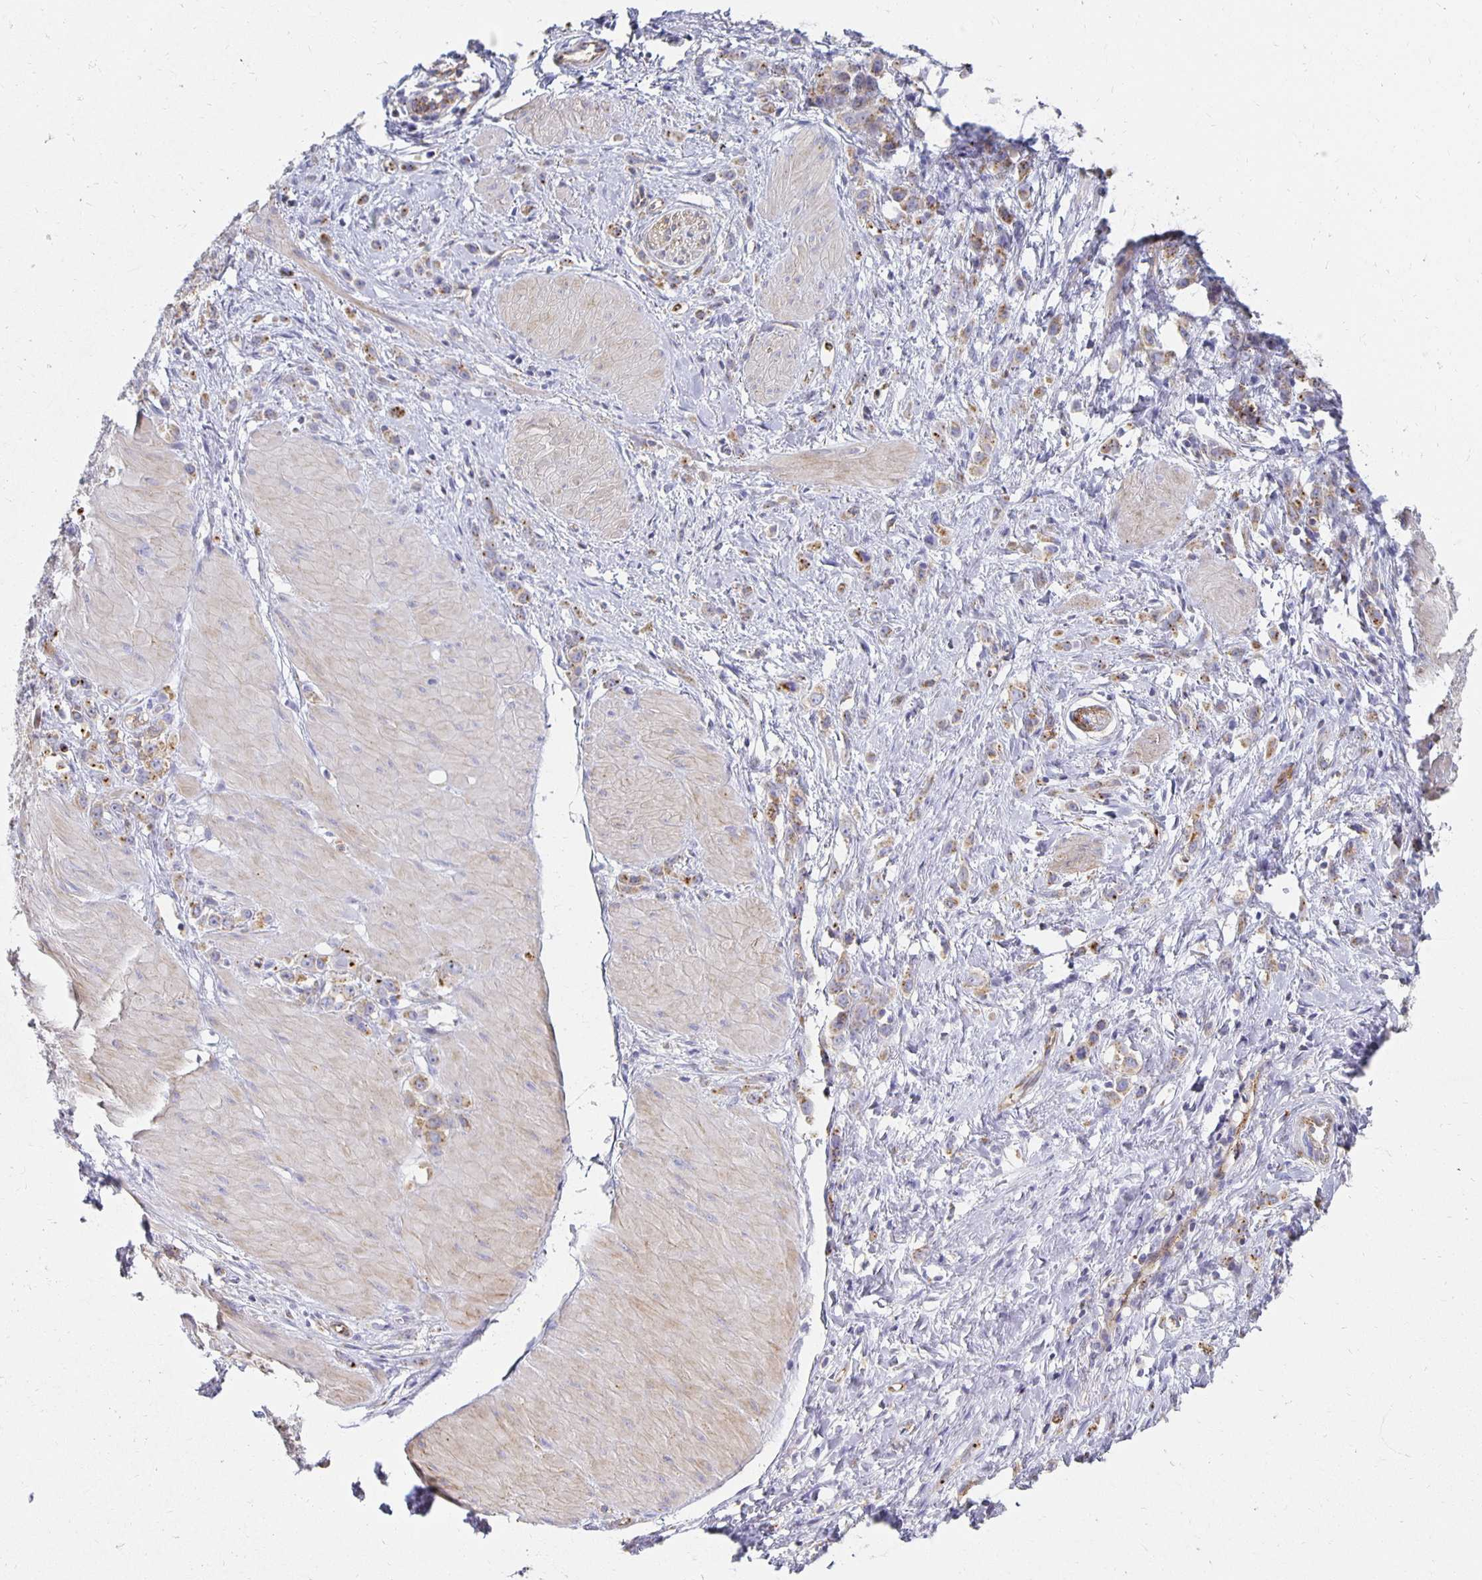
{"staining": {"intensity": "weak", "quantity": ">75%", "location": "cytoplasmic/membranous"}, "tissue": "stomach cancer", "cell_type": "Tumor cells", "image_type": "cancer", "snomed": [{"axis": "morphology", "description": "Adenocarcinoma, NOS"}, {"axis": "topography", "description": "Stomach"}], "caption": "Weak cytoplasmic/membranous staining for a protein is identified in about >75% of tumor cells of stomach adenocarcinoma using immunohistochemistry.", "gene": "TAAR1", "patient": {"sex": "male", "age": 47}}